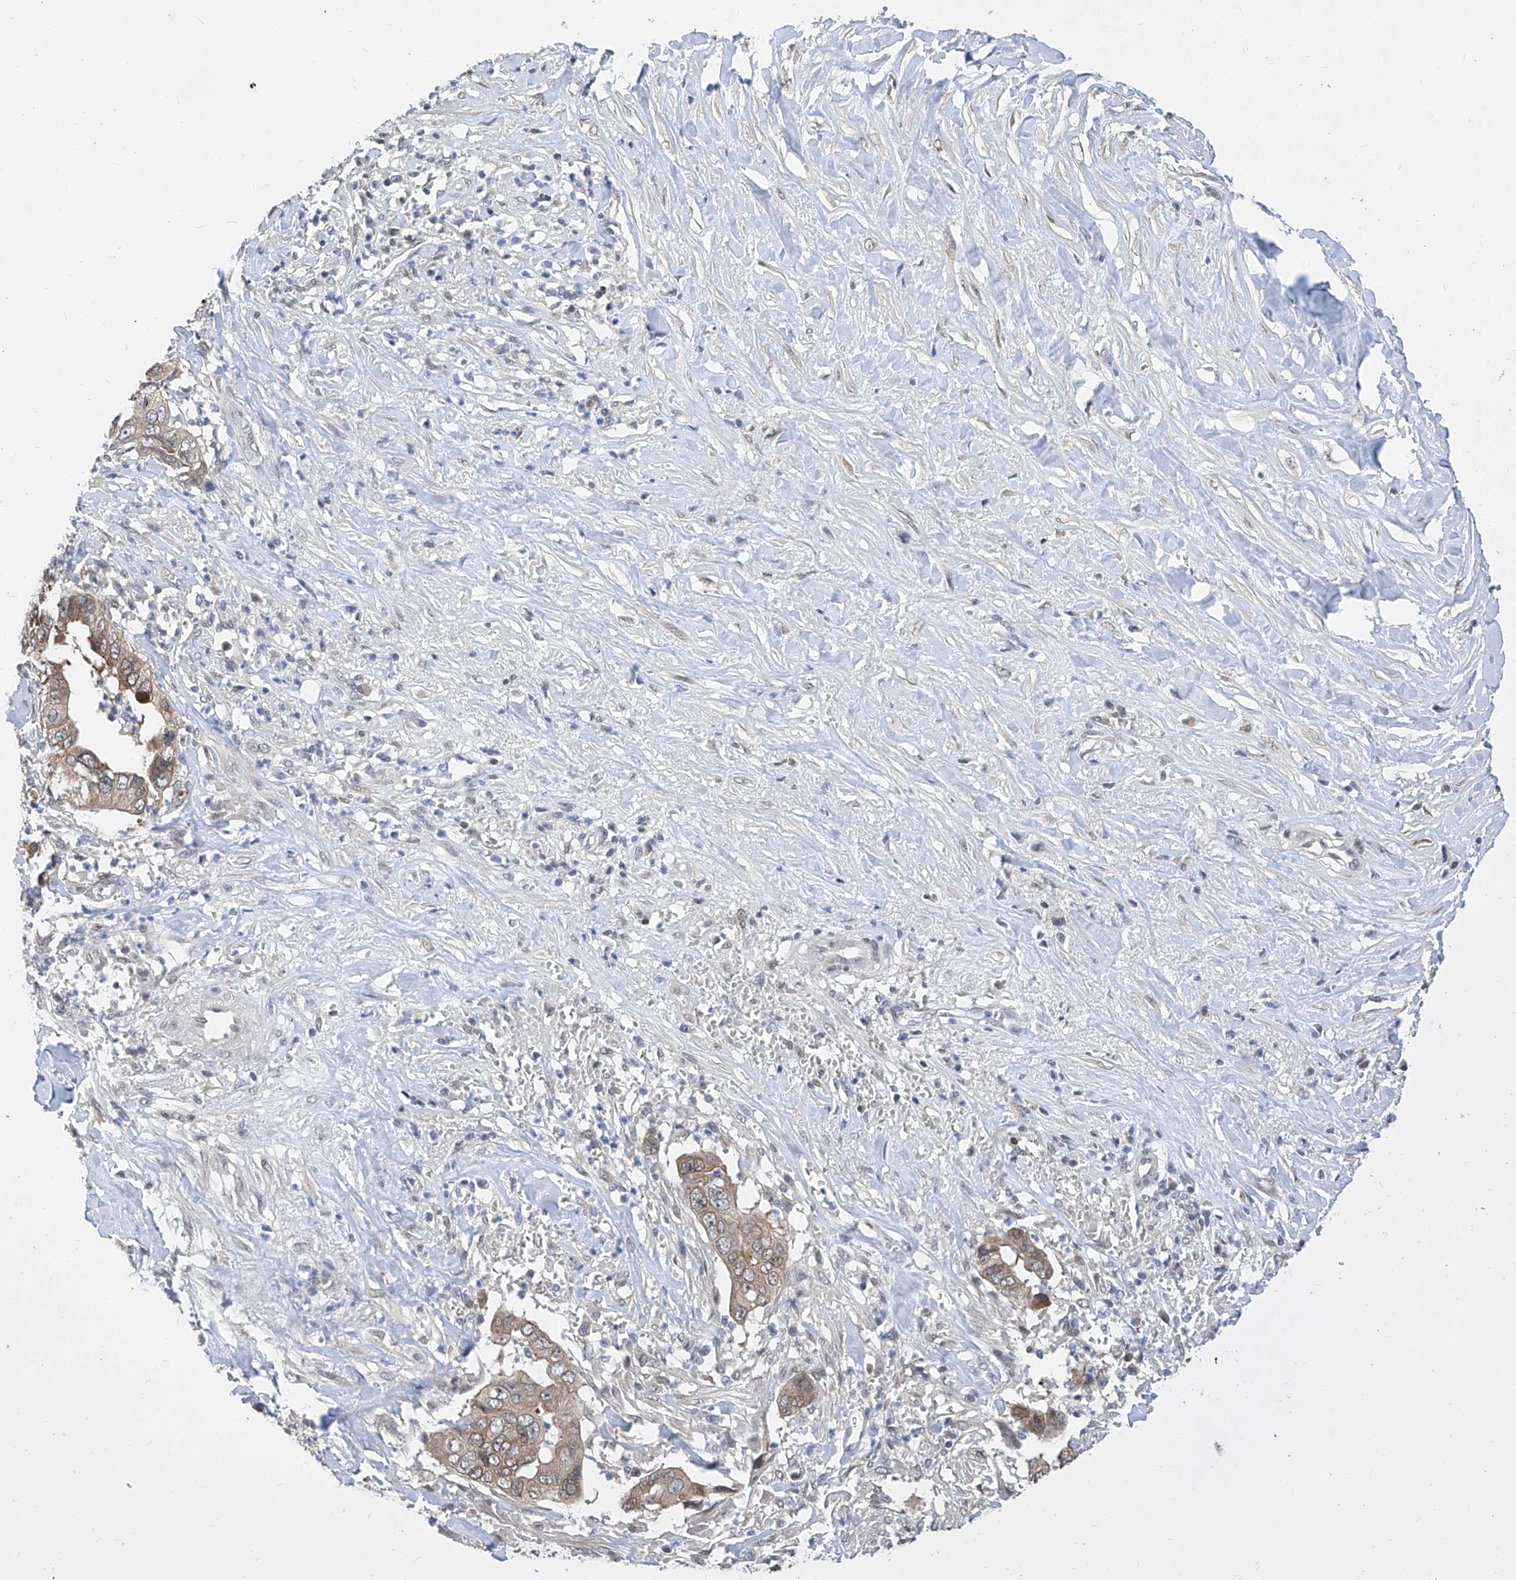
{"staining": {"intensity": "weak", "quantity": ">75%", "location": "cytoplasmic/membranous"}, "tissue": "liver cancer", "cell_type": "Tumor cells", "image_type": "cancer", "snomed": [{"axis": "morphology", "description": "Cholangiocarcinoma"}, {"axis": "topography", "description": "Liver"}], "caption": "This image shows IHC staining of human liver cancer, with low weak cytoplasmic/membranous positivity in about >75% of tumor cells.", "gene": "CETN2", "patient": {"sex": "female", "age": 79}}